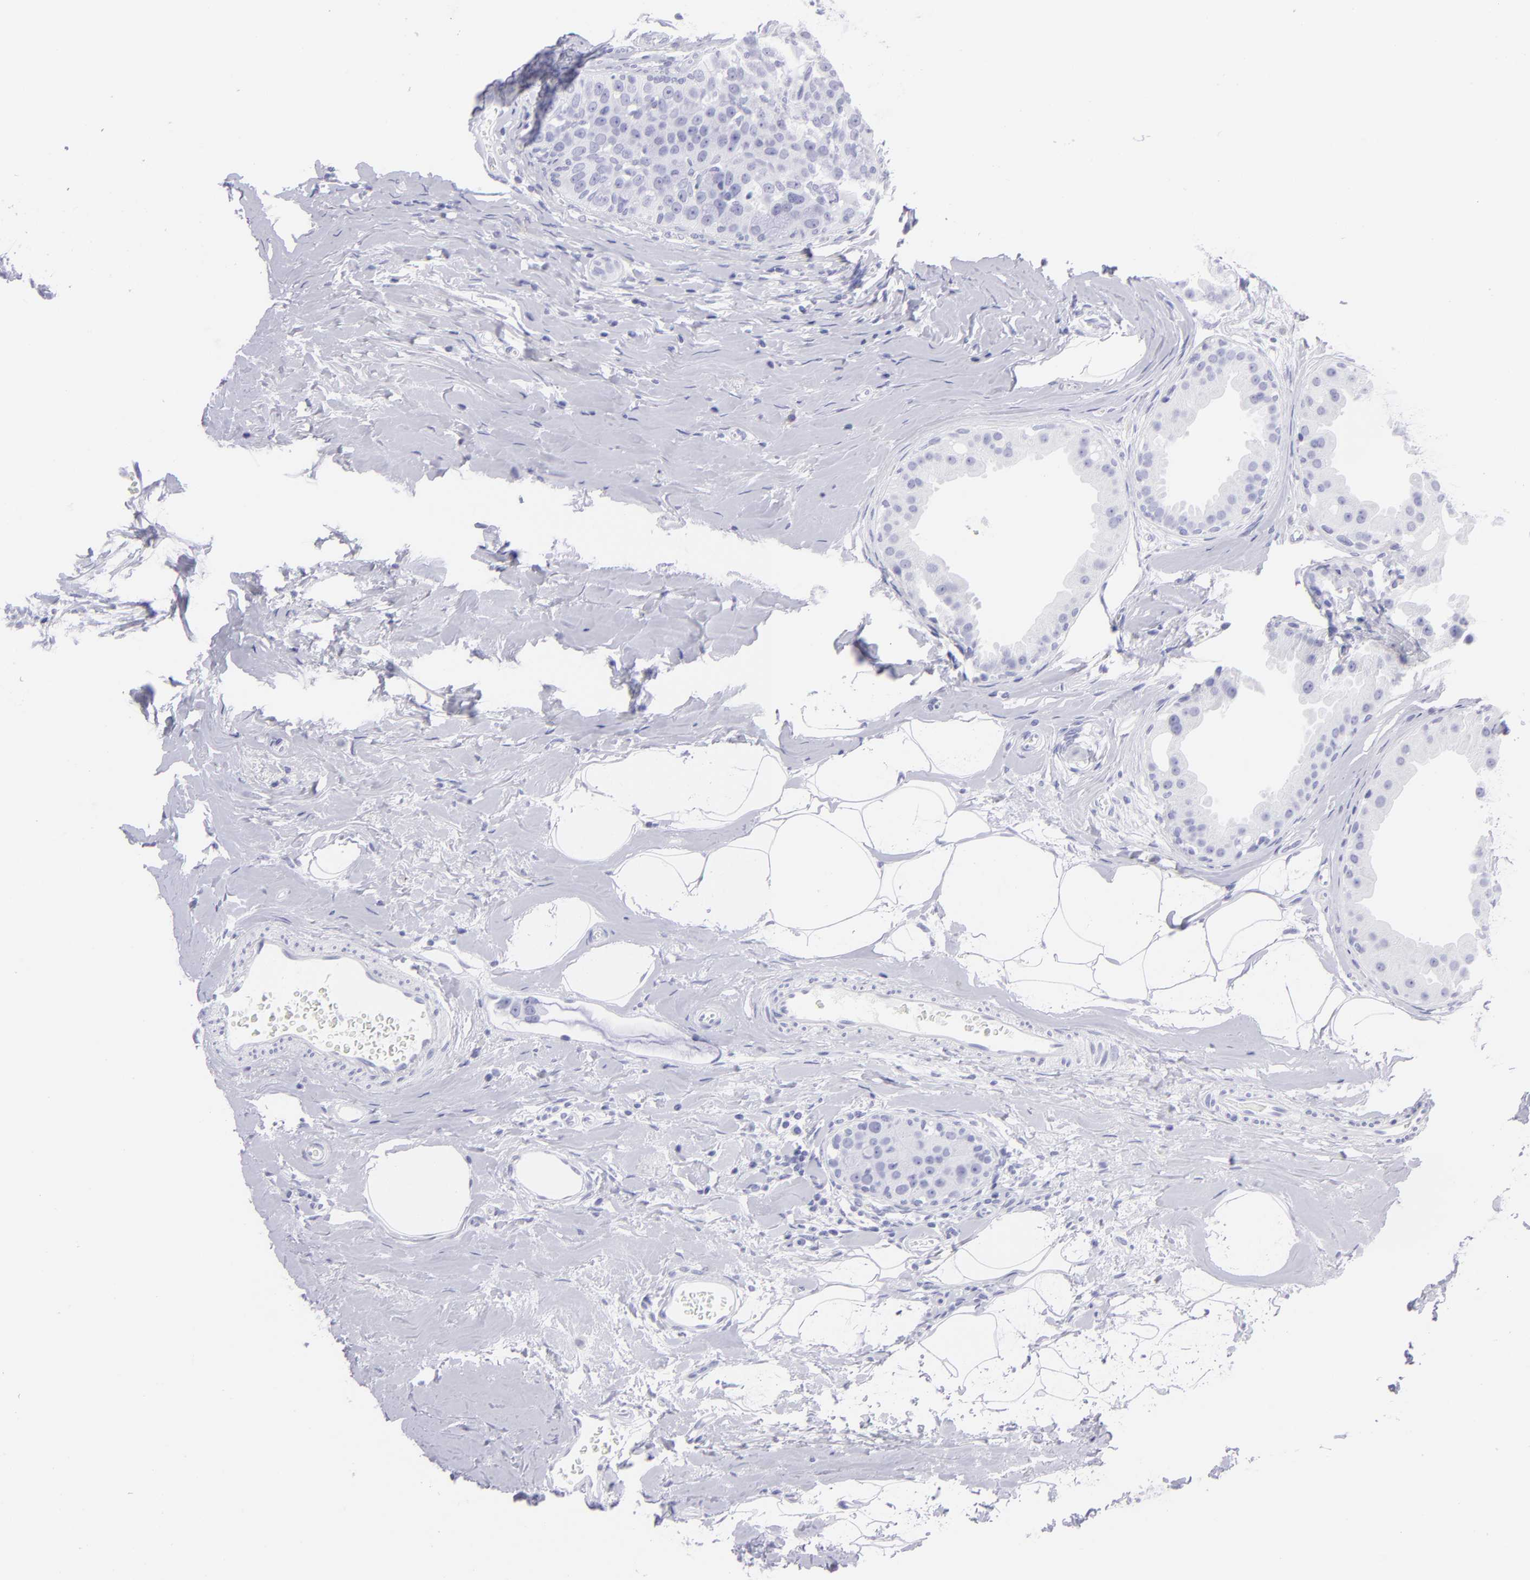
{"staining": {"intensity": "negative", "quantity": "none", "location": "none"}, "tissue": "breast cancer", "cell_type": "Tumor cells", "image_type": "cancer", "snomed": [{"axis": "morphology", "description": "Normal tissue, NOS"}, {"axis": "morphology", "description": "Duct carcinoma"}, {"axis": "topography", "description": "Breast"}], "caption": "Immunohistochemical staining of human breast cancer shows no significant expression in tumor cells.", "gene": "SLC1A3", "patient": {"sex": "female", "age": 50}}